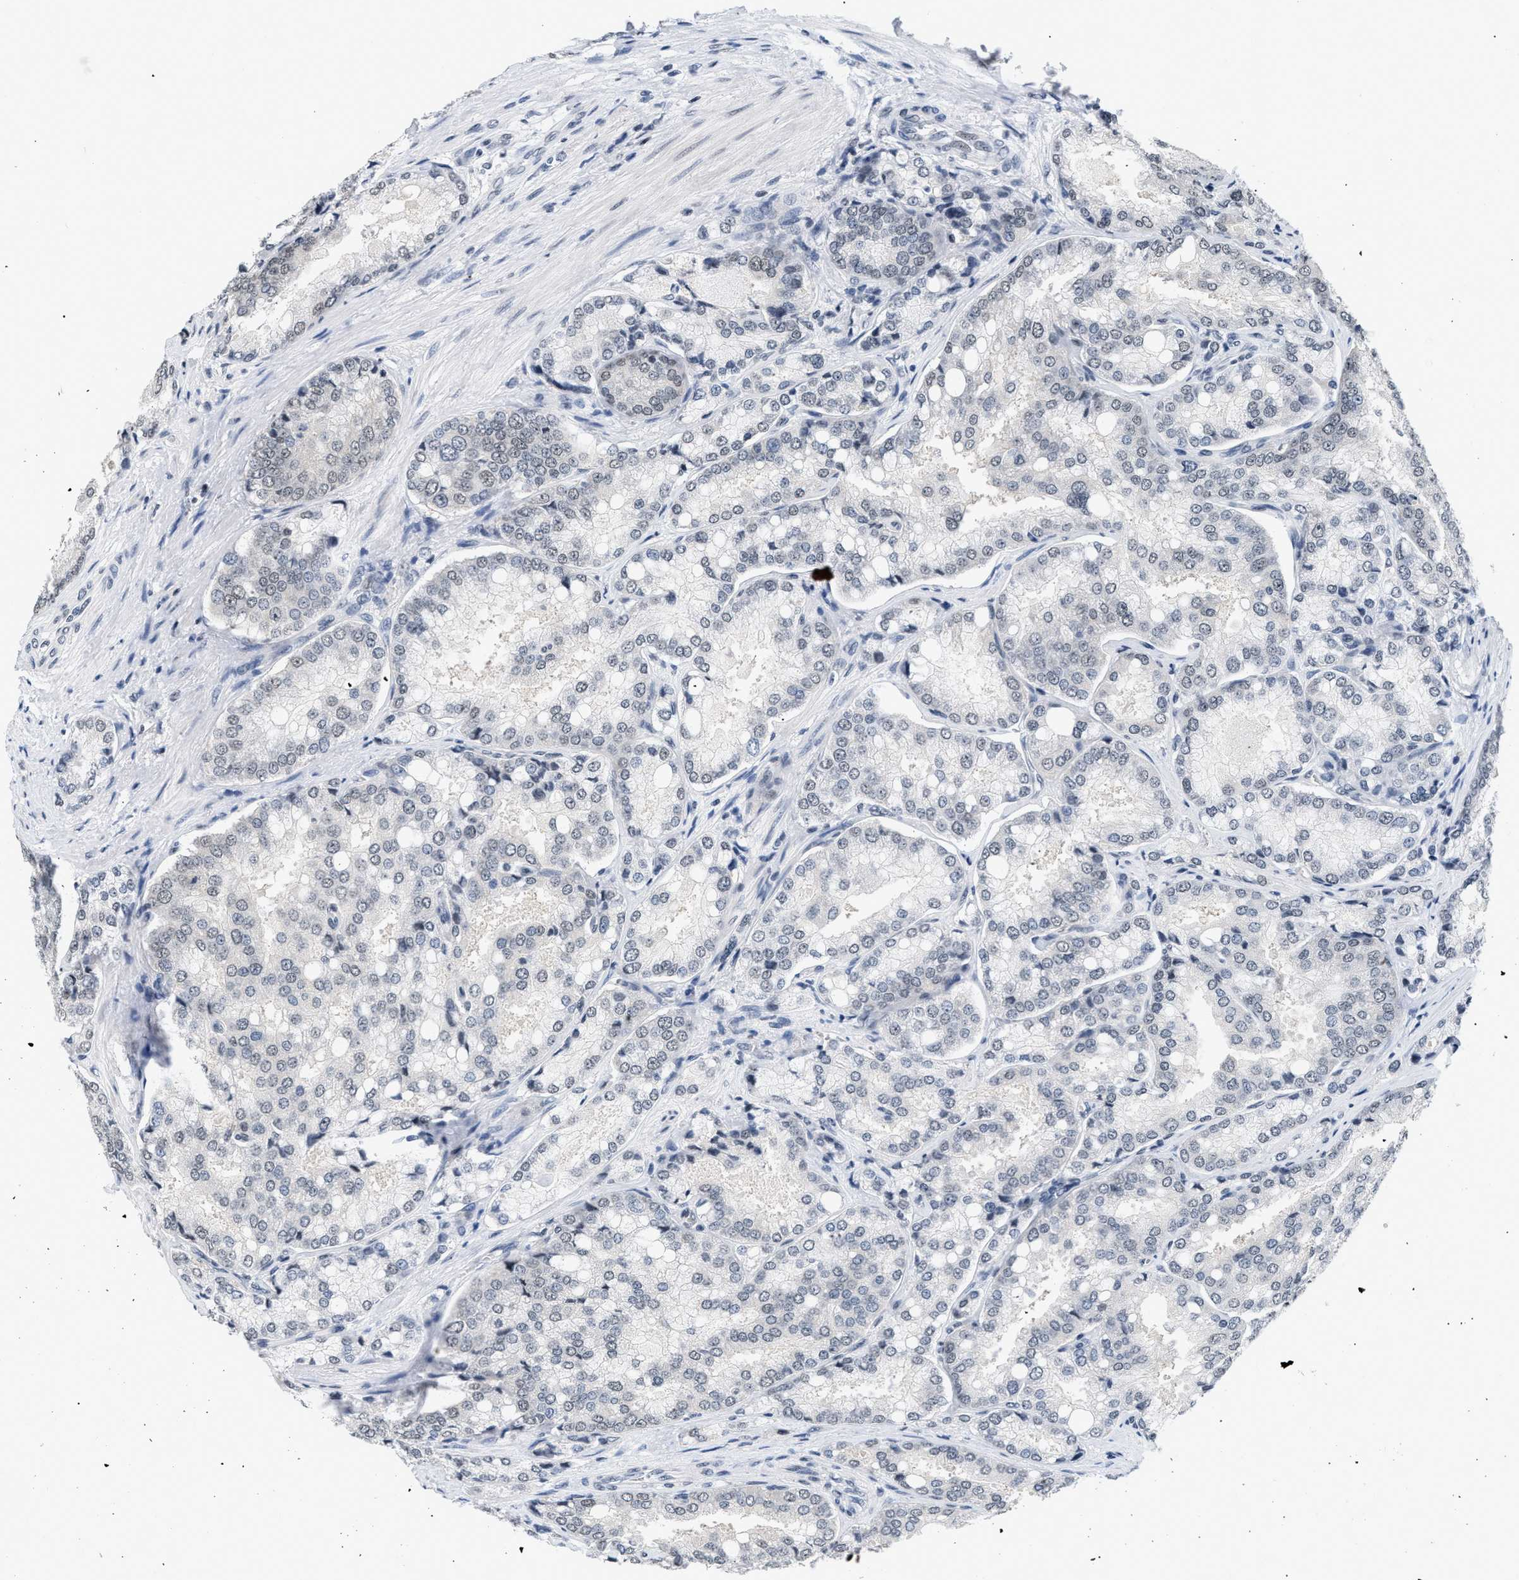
{"staining": {"intensity": "negative", "quantity": "none", "location": "none"}, "tissue": "prostate cancer", "cell_type": "Tumor cells", "image_type": "cancer", "snomed": [{"axis": "morphology", "description": "Adenocarcinoma, High grade"}, {"axis": "topography", "description": "Prostate"}], "caption": "This is a micrograph of IHC staining of high-grade adenocarcinoma (prostate), which shows no expression in tumor cells. (DAB immunohistochemistry, high magnification).", "gene": "RAF1", "patient": {"sex": "male", "age": 50}}